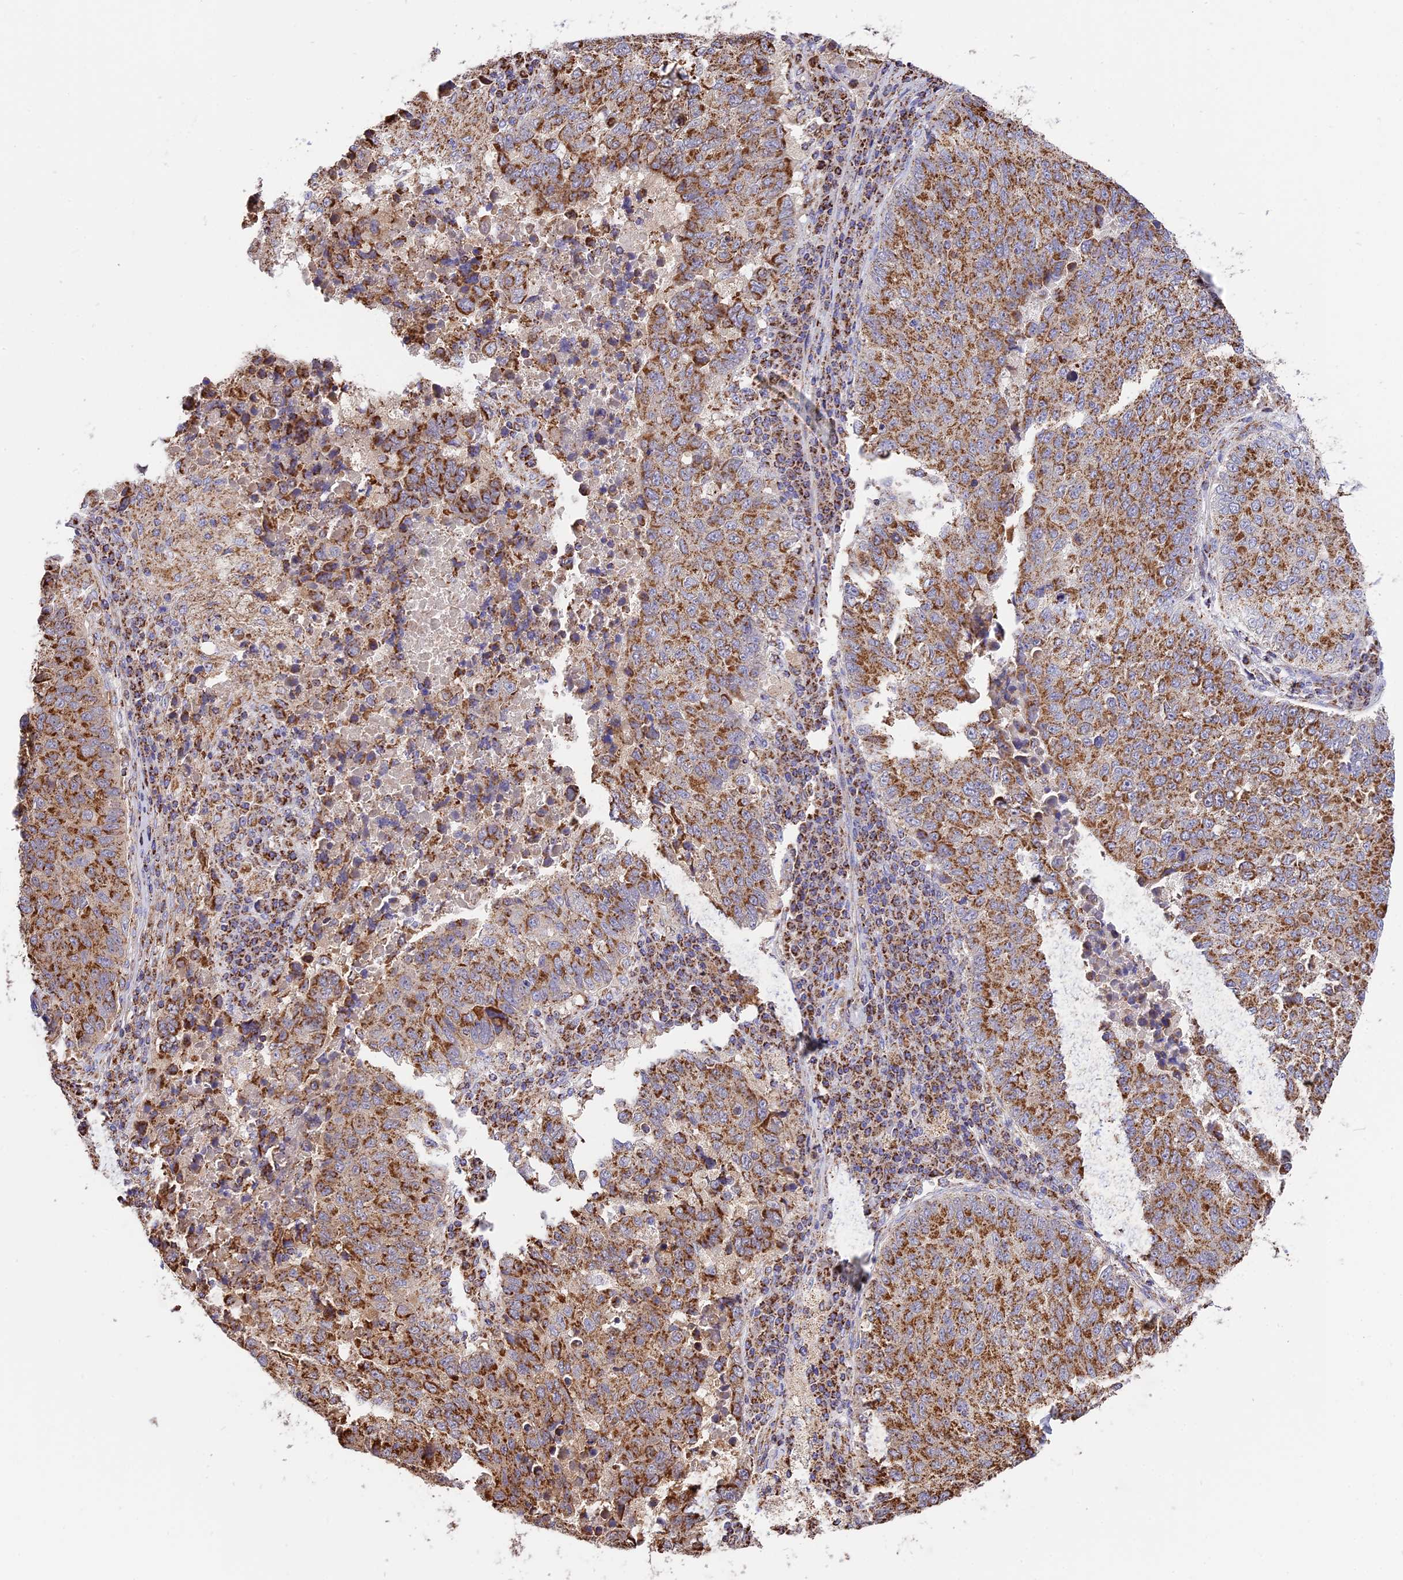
{"staining": {"intensity": "strong", "quantity": ">75%", "location": "cytoplasmic/membranous"}, "tissue": "lung cancer", "cell_type": "Tumor cells", "image_type": "cancer", "snomed": [{"axis": "morphology", "description": "Squamous cell carcinoma, NOS"}, {"axis": "topography", "description": "Lung"}], "caption": "An immunohistochemistry image of tumor tissue is shown. Protein staining in brown highlights strong cytoplasmic/membranous positivity in squamous cell carcinoma (lung) within tumor cells.", "gene": "TTC4", "patient": {"sex": "male", "age": 73}}